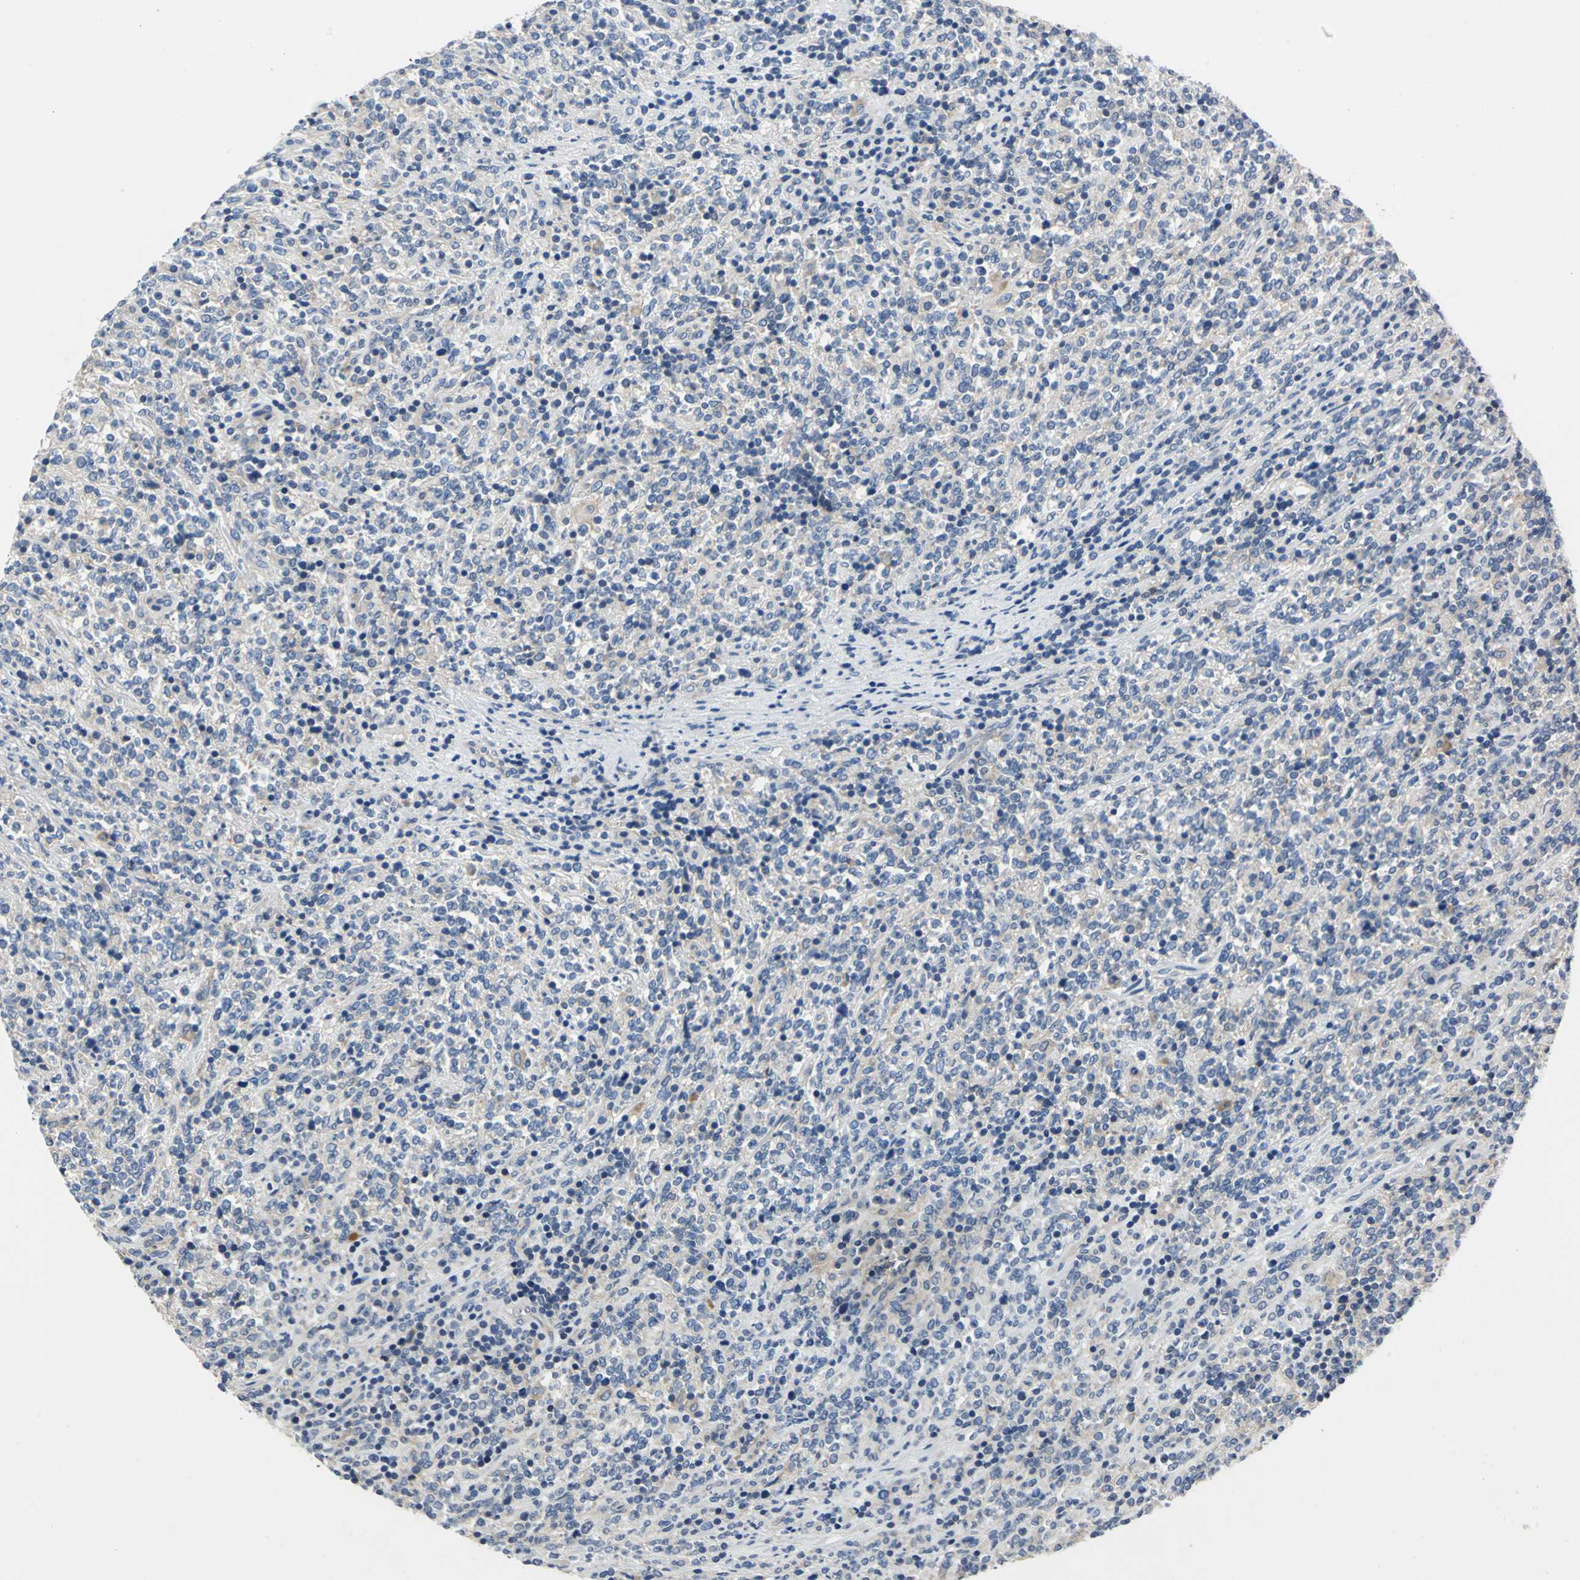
{"staining": {"intensity": "negative", "quantity": "none", "location": "none"}, "tissue": "lymphoma", "cell_type": "Tumor cells", "image_type": "cancer", "snomed": [{"axis": "morphology", "description": "Malignant lymphoma, non-Hodgkin's type, High grade"}, {"axis": "topography", "description": "Soft tissue"}], "caption": "High-grade malignant lymphoma, non-Hodgkin's type stained for a protein using immunohistochemistry (IHC) demonstrates no positivity tumor cells.", "gene": "TRIM25", "patient": {"sex": "male", "age": 18}}